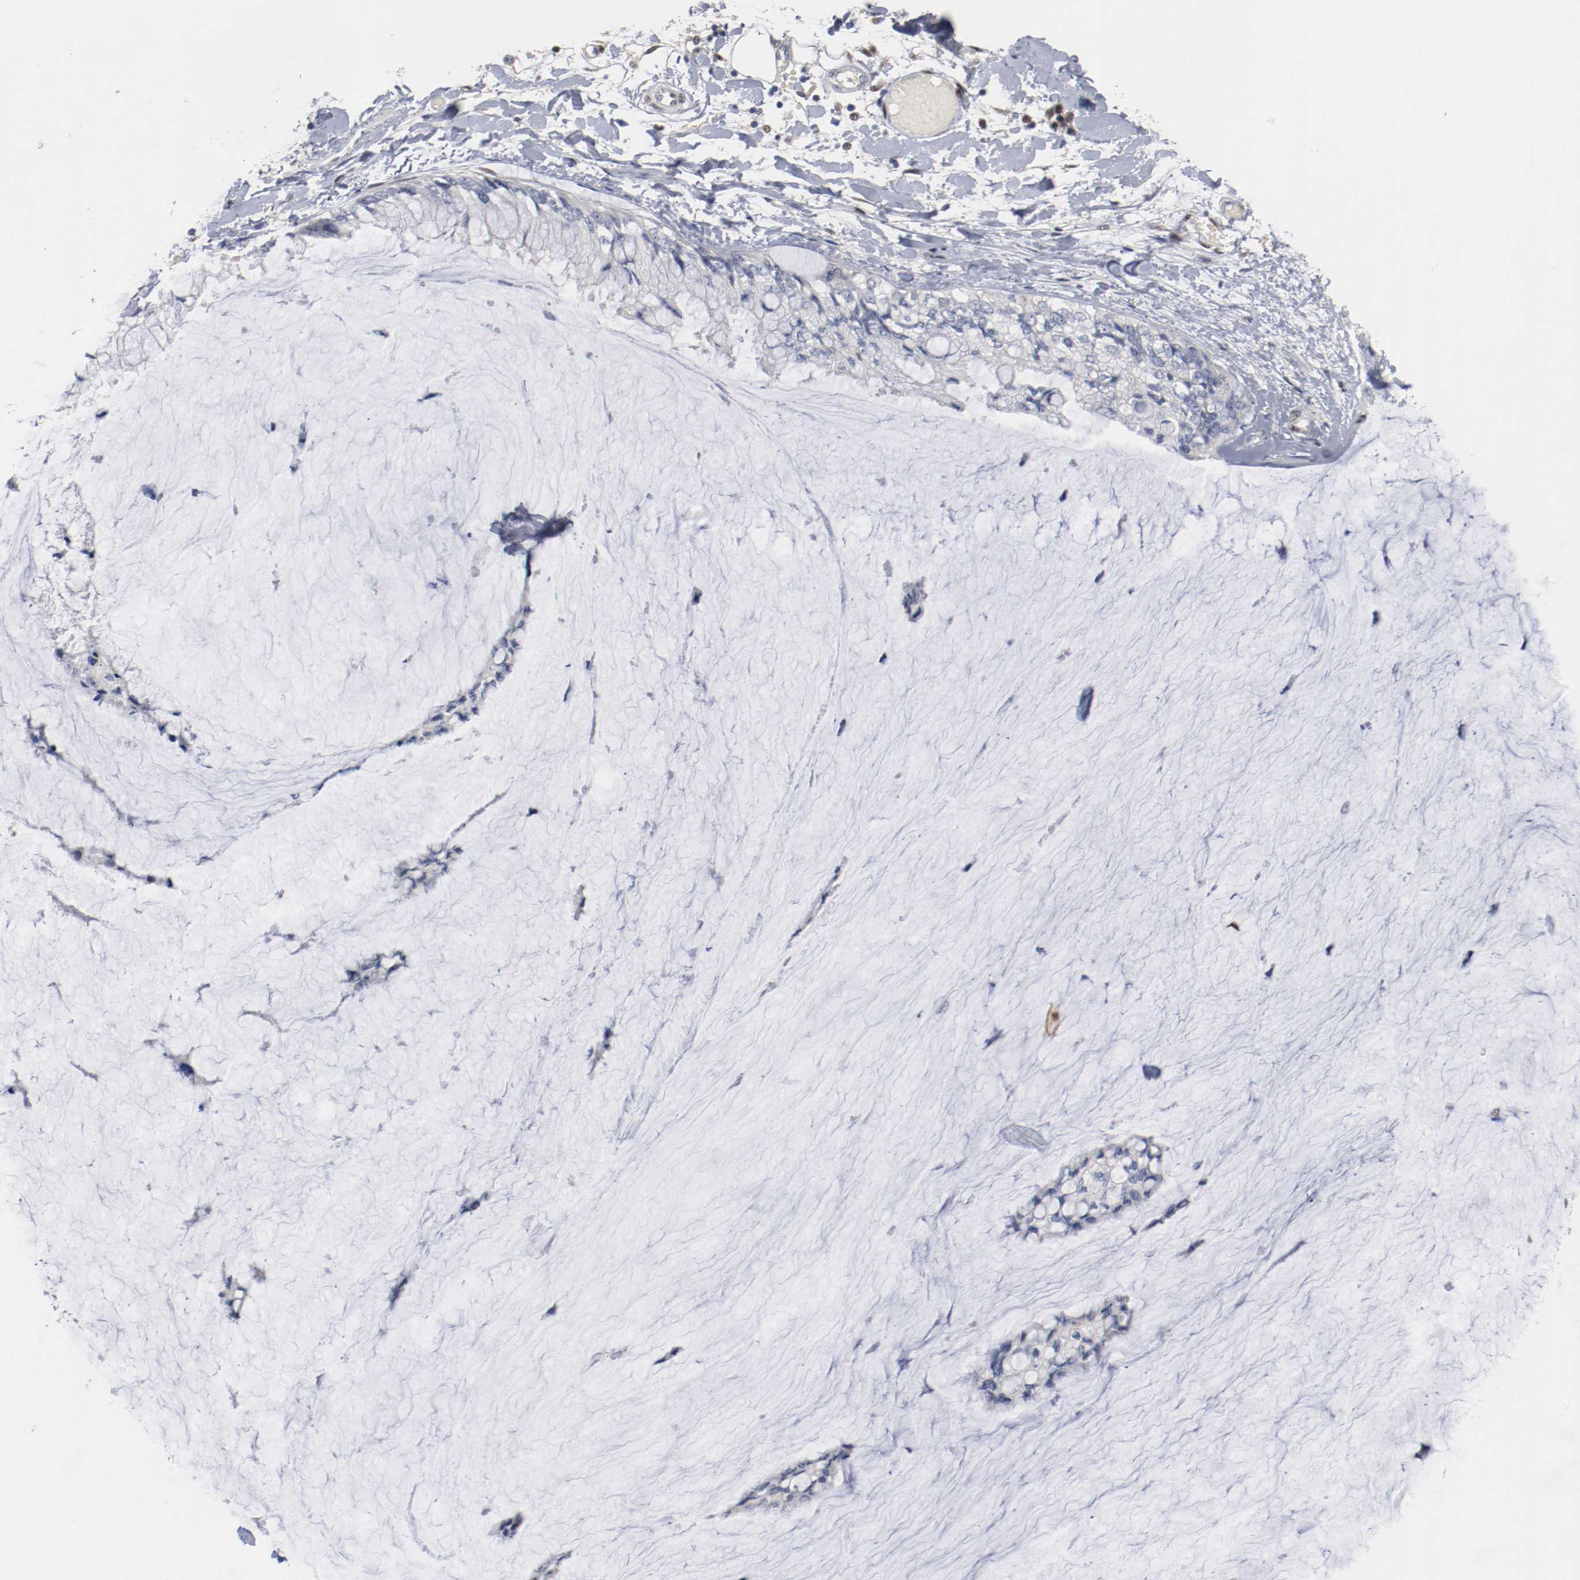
{"staining": {"intensity": "negative", "quantity": "none", "location": "none"}, "tissue": "ovarian cancer", "cell_type": "Tumor cells", "image_type": "cancer", "snomed": [{"axis": "morphology", "description": "Cystadenocarcinoma, mucinous, NOS"}, {"axis": "topography", "description": "Ovary"}], "caption": "Immunohistochemical staining of ovarian mucinous cystadenocarcinoma shows no significant staining in tumor cells.", "gene": "ZEB2", "patient": {"sex": "female", "age": 39}}